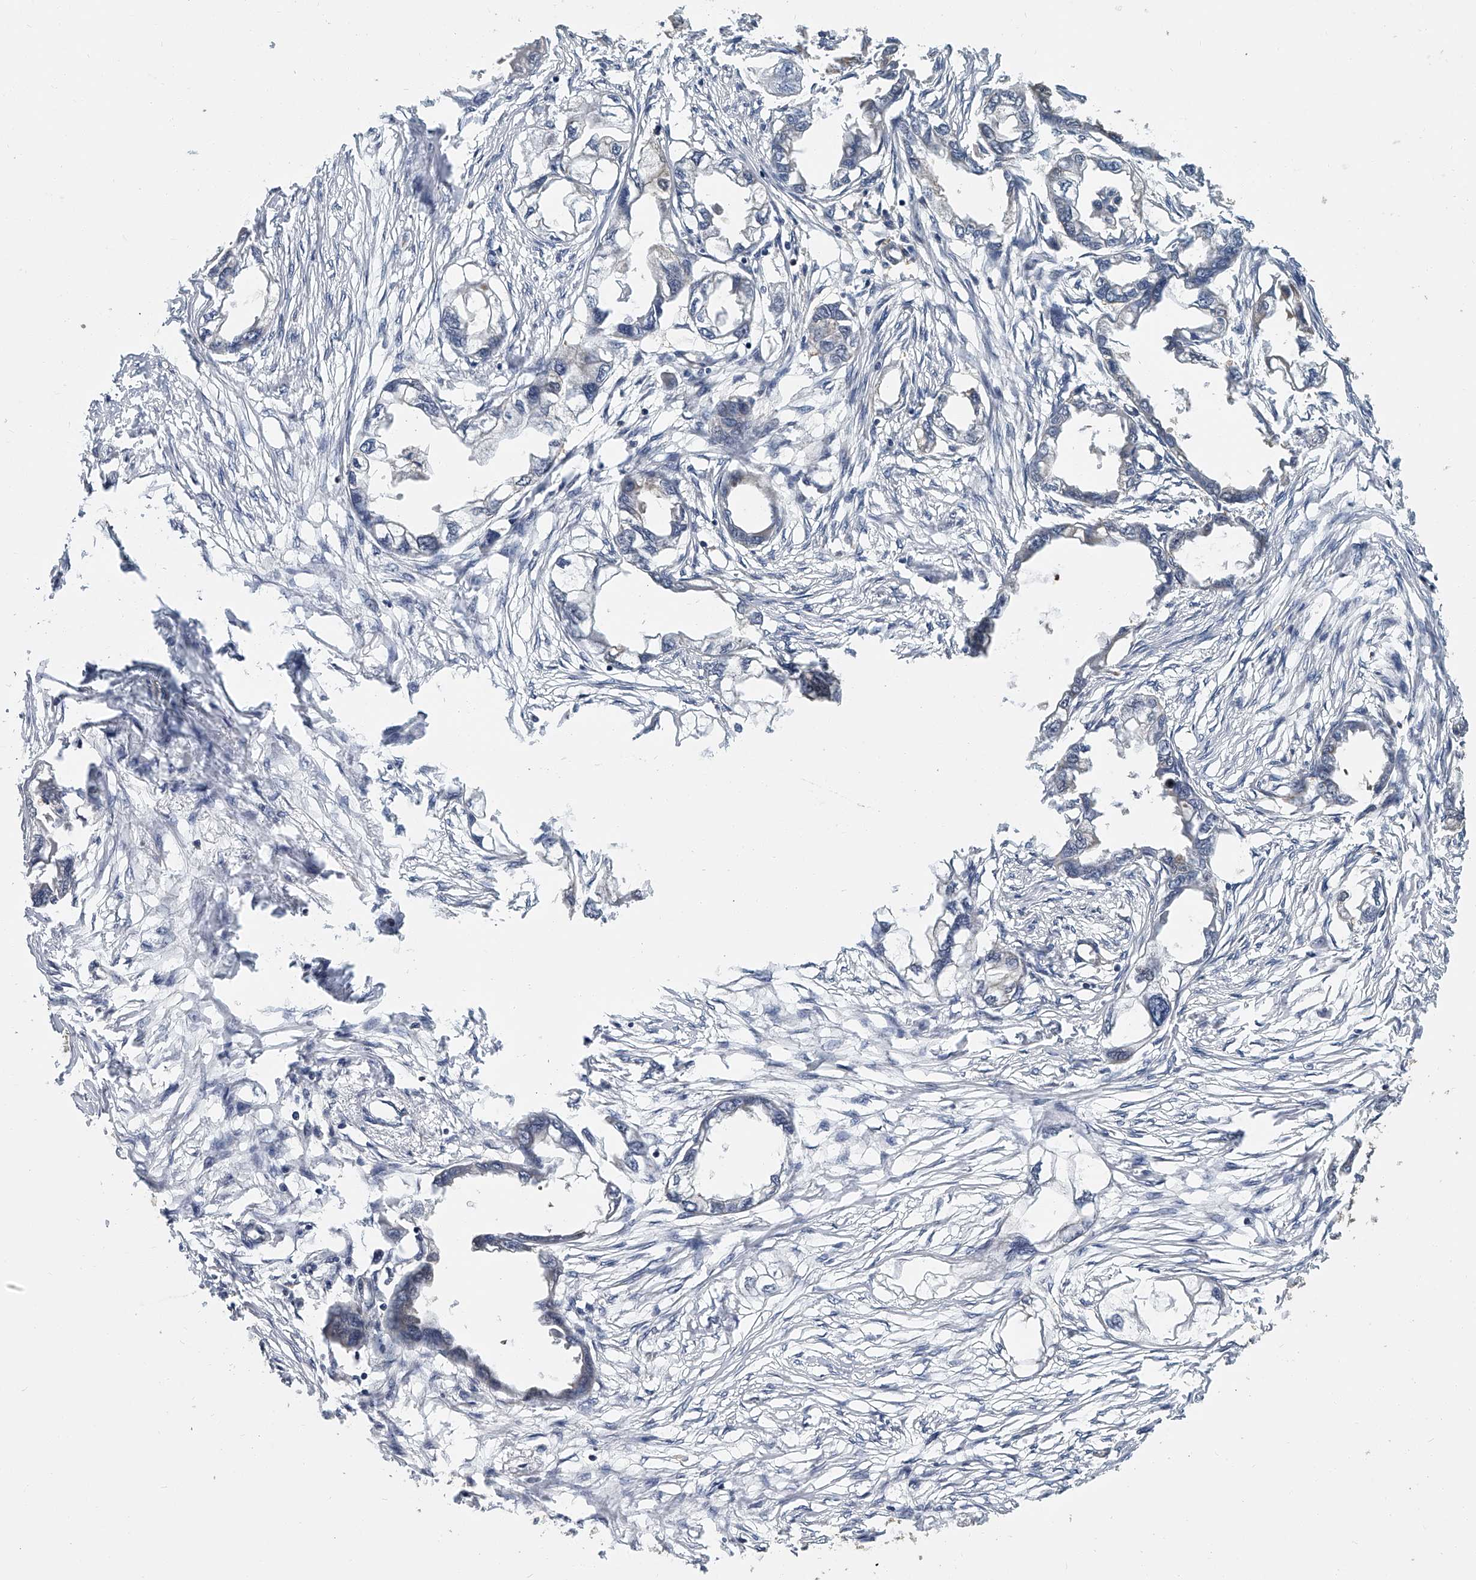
{"staining": {"intensity": "negative", "quantity": "none", "location": "none"}, "tissue": "endometrial cancer", "cell_type": "Tumor cells", "image_type": "cancer", "snomed": [{"axis": "morphology", "description": "Adenocarcinoma, NOS"}, {"axis": "morphology", "description": "Adenocarcinoma, metastatic, NOS"}, {"axis": "topography", "description": "Adipose tissue"}, {"axis": "topography", "description": "Endometrium"}], "caption": "This is a photomicrograph of immunohistochemistry staining of endometrial cancer (metastatic adenocarcinoma), which shows no expression in tumor cells.", "gene": "CD200", "patient": {"sex": "female", "age": 67}}